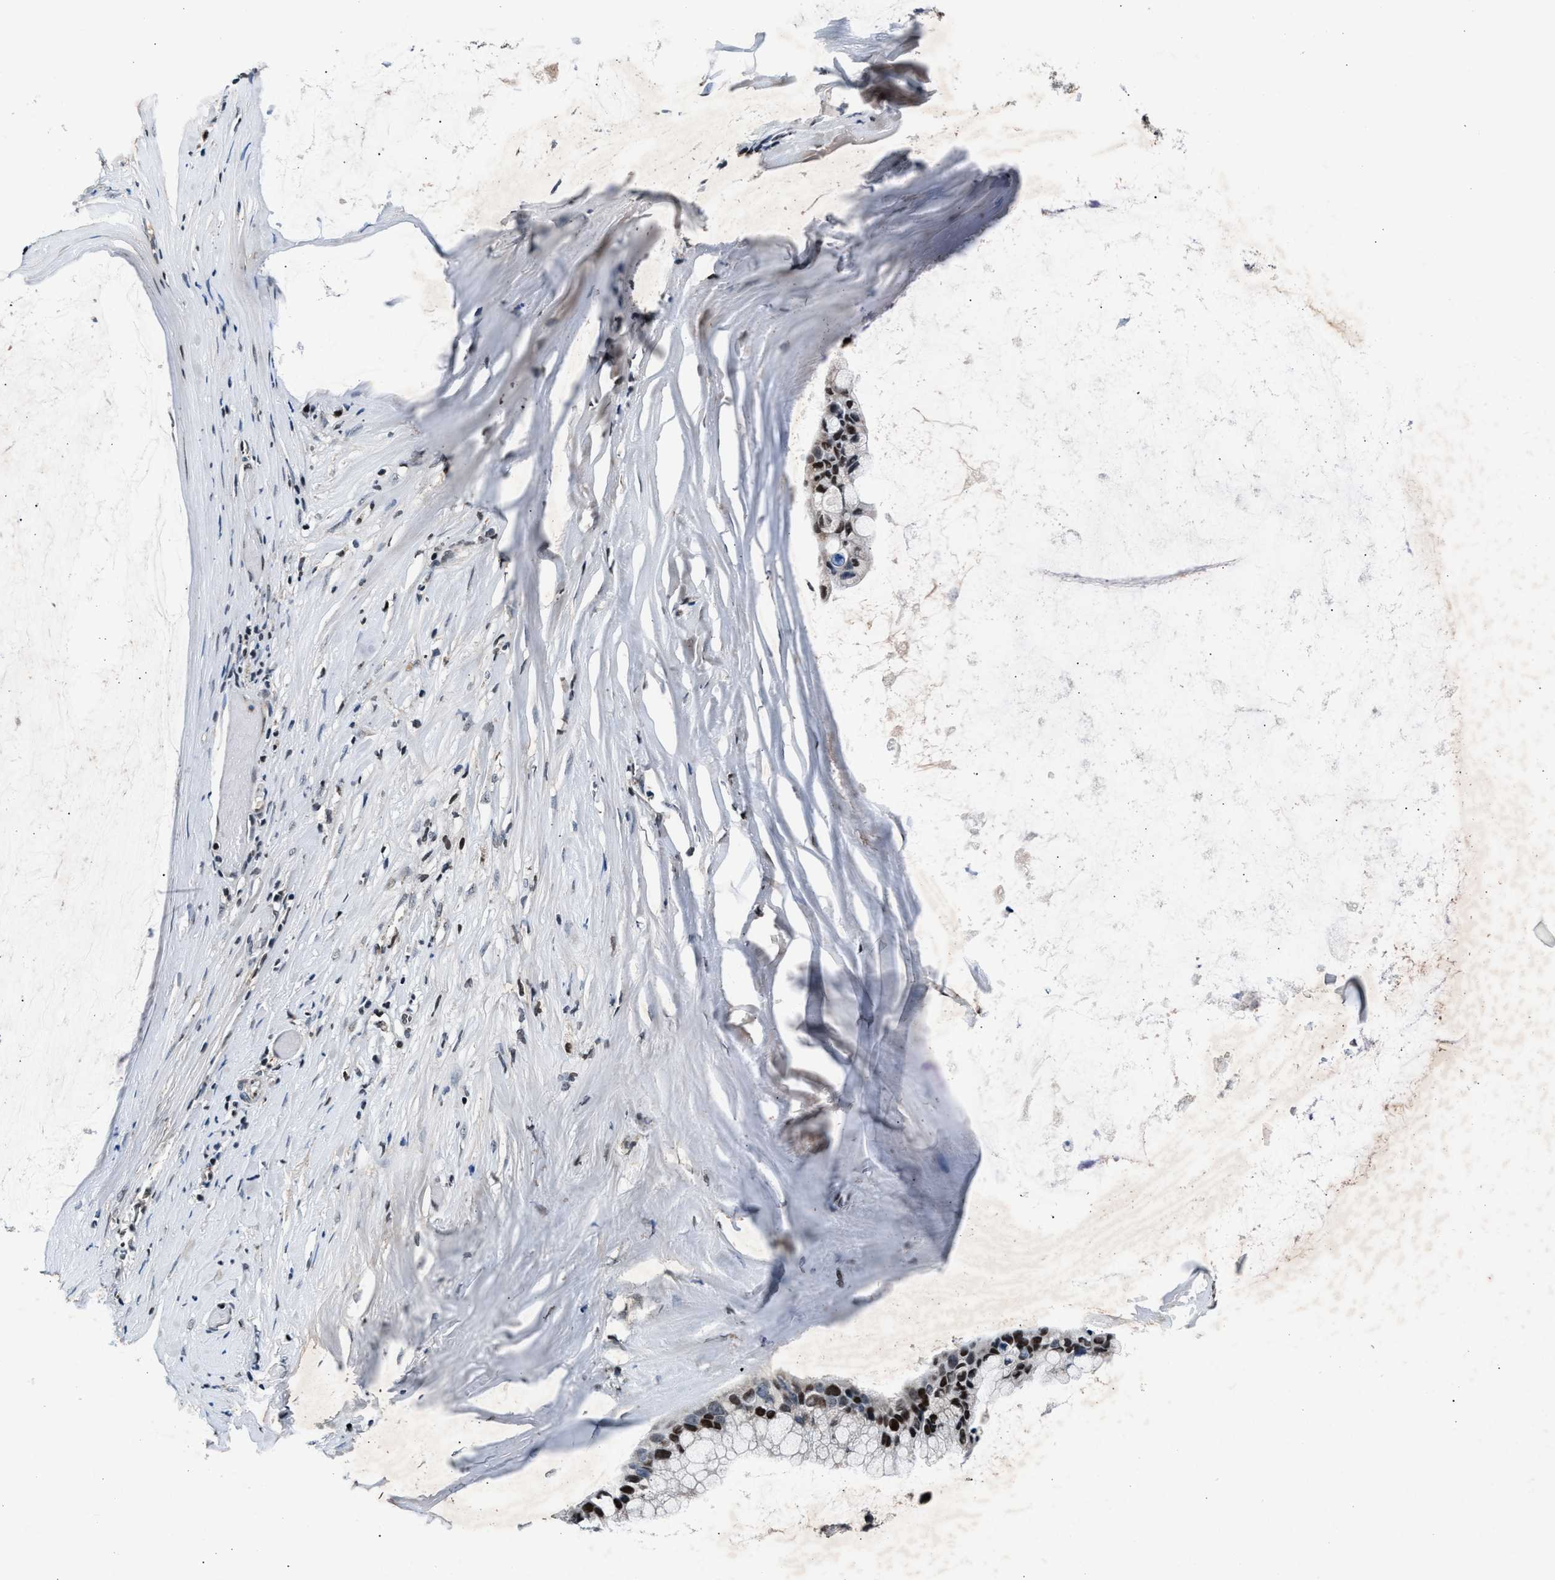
{"staining": {"intensity": "moderate", "quantity": ">75%", "location": "nuclear"}, "tissue": "ovarian cancer", "cell_type": "Tumor cells", "image_type": "cancer", "snomed": [{"axis": "morphology", "description": "Cystadenocarcinoma, mucinous, NOS"}, {"axis": "topography", "description": "Ovary"}], "caption": "Human ovarian mucinous cystadenocarcinoma stained with a brown dye reveals moderate nuclear positive expression in approximately >75% of tumor cells.", "gene": "PRRC2B", "patient": {"sex": "female", "age": 39}}